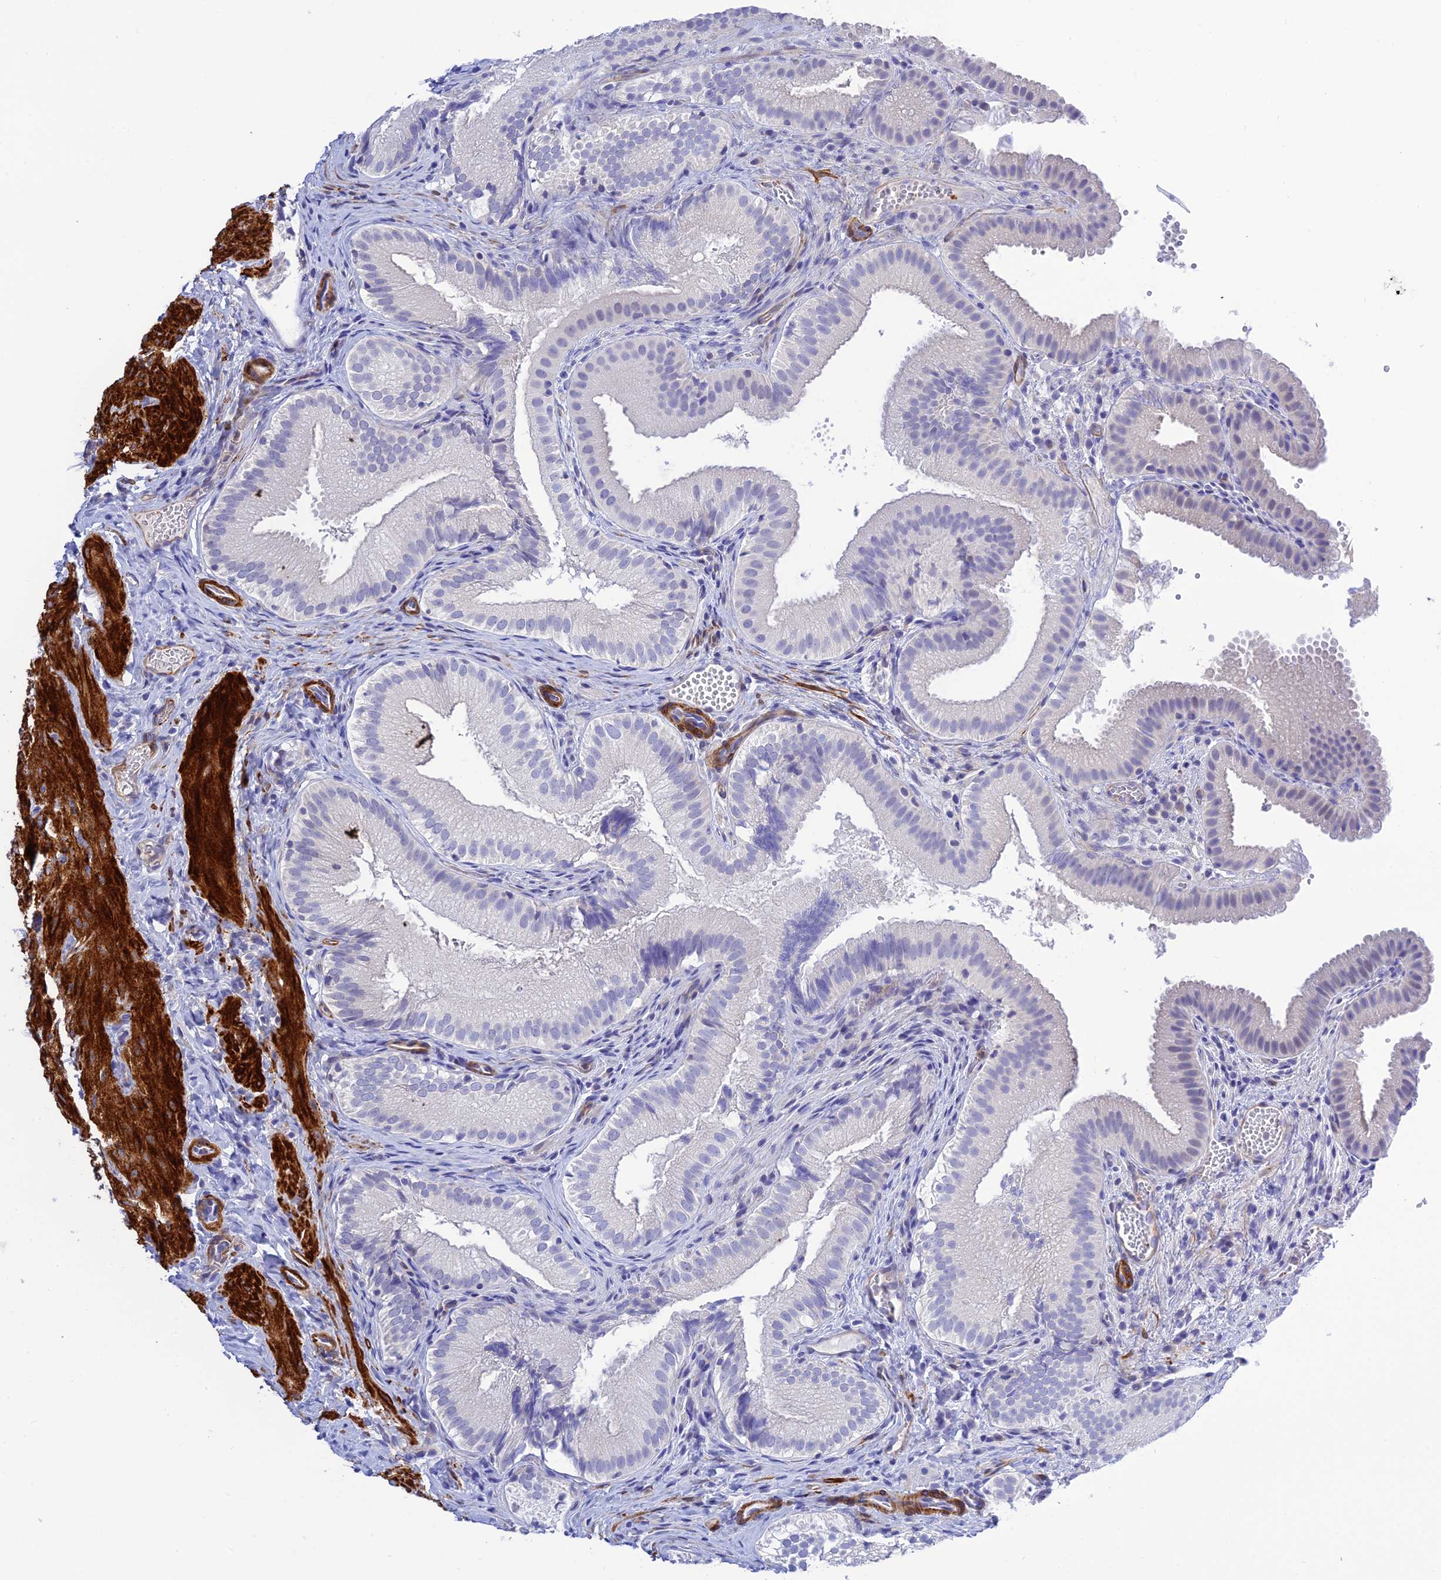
{"staining": {"intensity": "negative", "quantity": "none", "location": "none"}, "tissue": "gallbladder", "cell_type": "Glandular cells", "image_type": "normal", "snomed": [{"axis": "morphology", "description": "Normal tissue, NOS"}, {"axis": "topography", "description": "Gallbladder"}], "caption": "Gallbladder stained for a protein using immunohistochemistry reveals no staining glandular cells.", "gene": "ZDHHC16", "patient": {"sex": "female", "age": 30}}